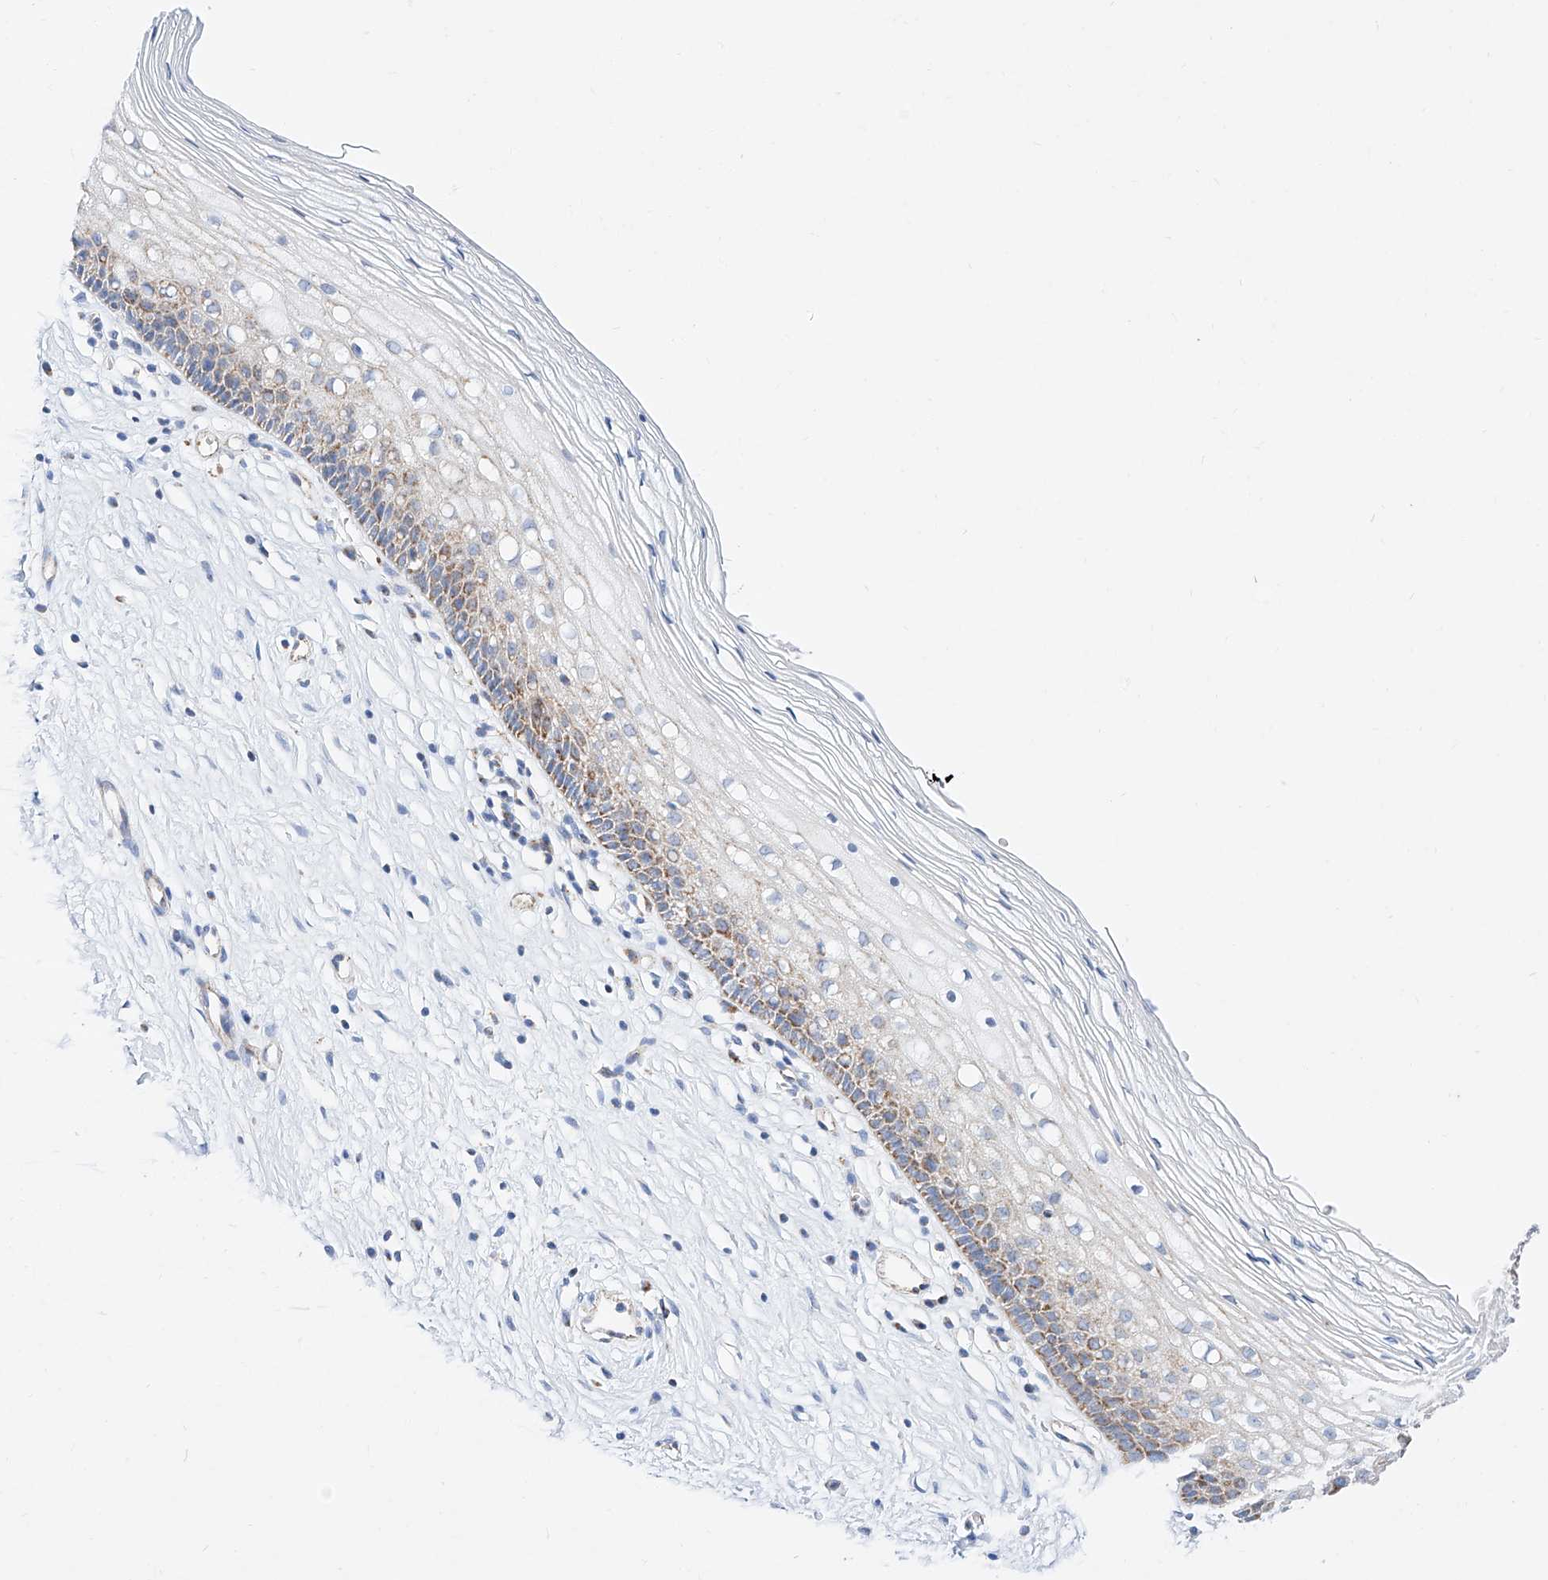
{"staining": {"intensity": "negative", "quantity": "none", "location": "none"}, "tissue": "cervix", "cell_type": "Glandular cells", "image_type": "normal", "snomed": [{"axis": "morphology", "description": "Normal tissue, NOS"}, {"axis": "topography", "description": "Cervix"}], "caption": "A high-resolution image shows immunohistochemistry staining of benign cervix, which reveals no significant expression in glandular cells. (IHC, brightfield microscopy, high magnification).", "gene": "C6orf62", "patient": {"sex": "female", "age": 27}}